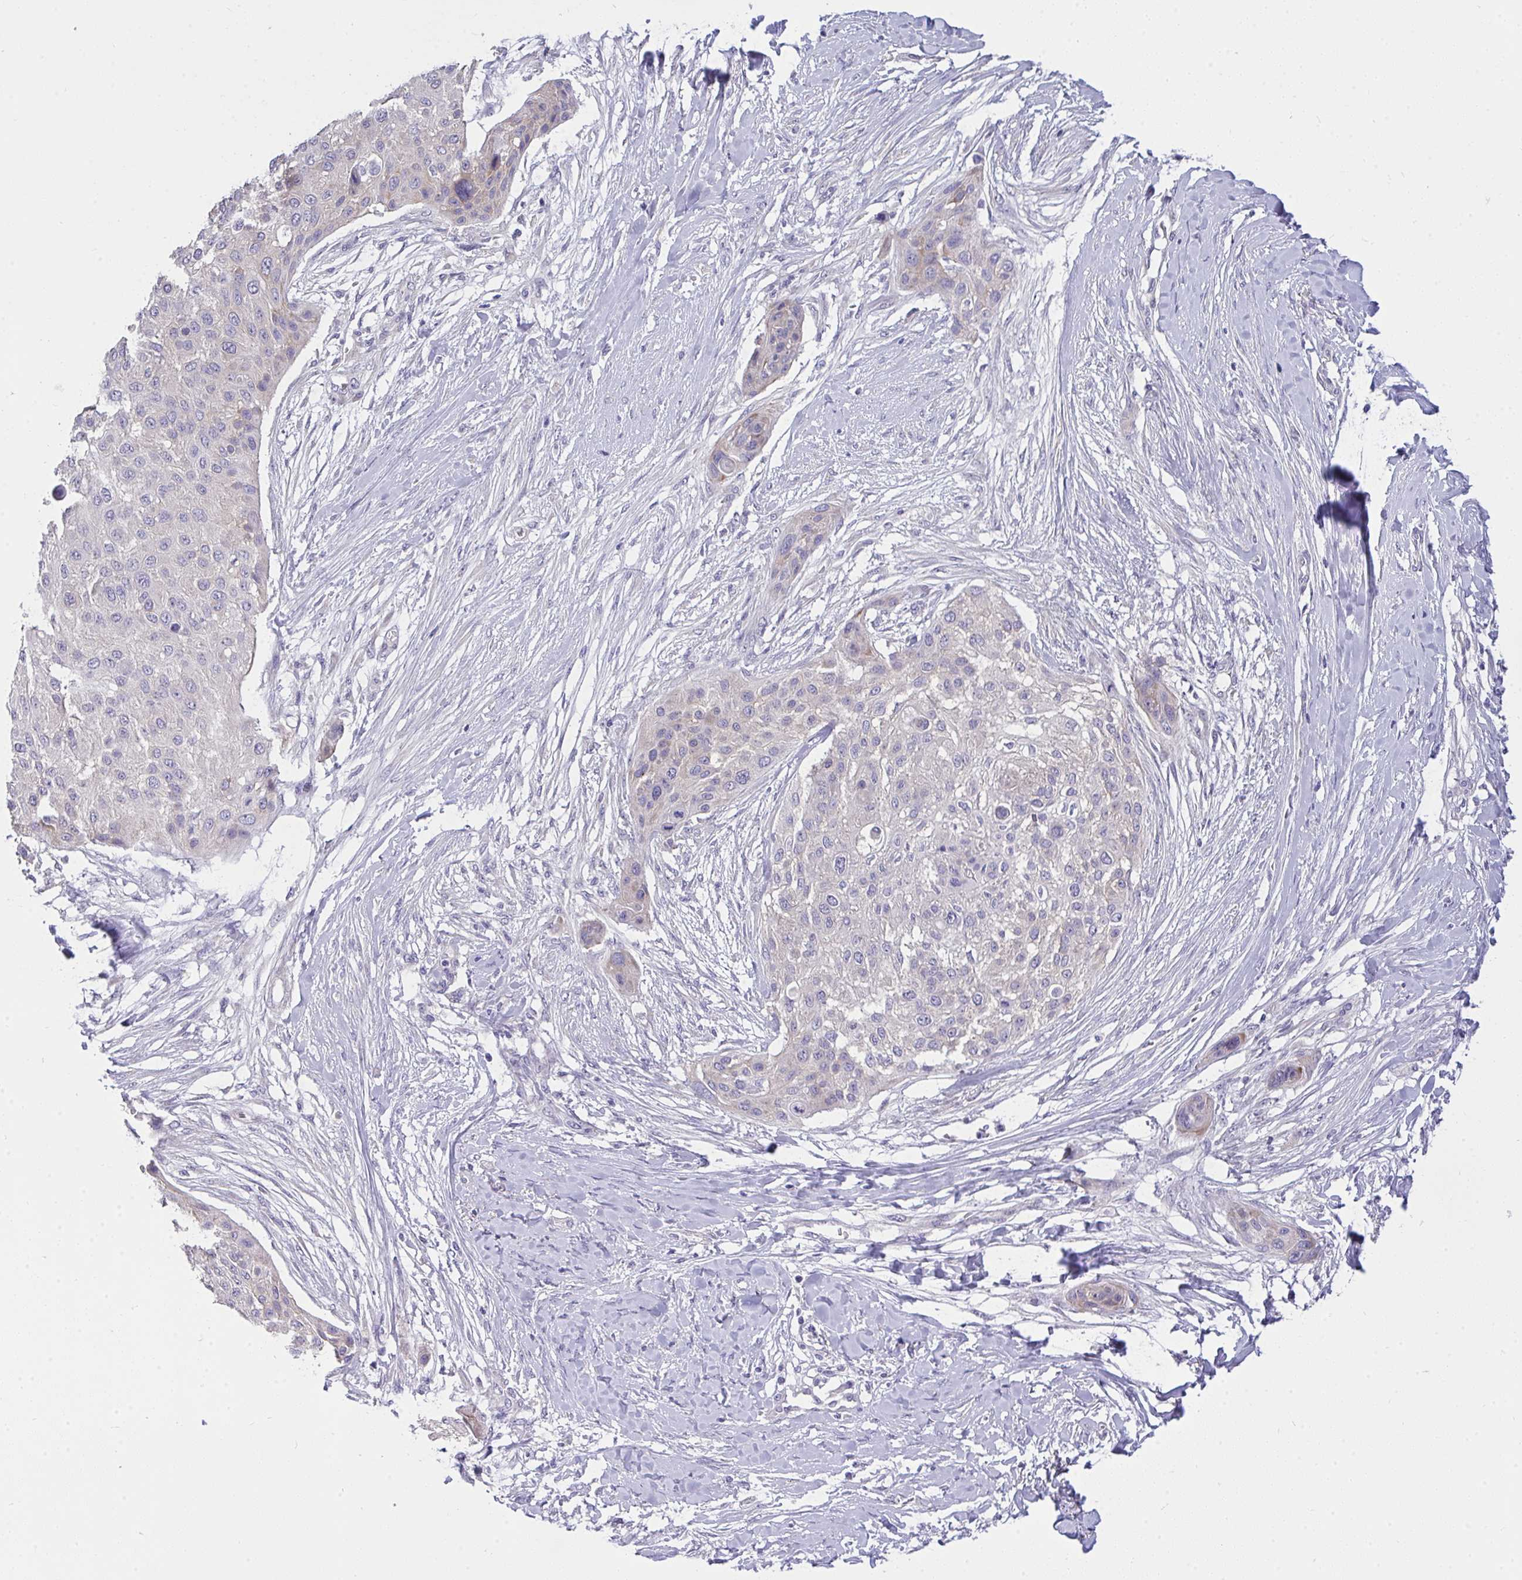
{"staining": {"intensity": "negative", "quantity": "none", "location": "none"}, "tissue": "skin cancer", "cell_type": "Tumor cells", "image_type": "cancer", "snomed": [{"axis": "morphology", "description": "Squamous cell carcinoma, NOS"}, {"axis": "topography", "description": "Skin"}], "caption": "Human skin cancer stained for a protein using immunohistochemistry (IHC) reveals no expression in tumor cells.", "gene": "VGLL3", "patient": {"sex": "female", "age": 87}}